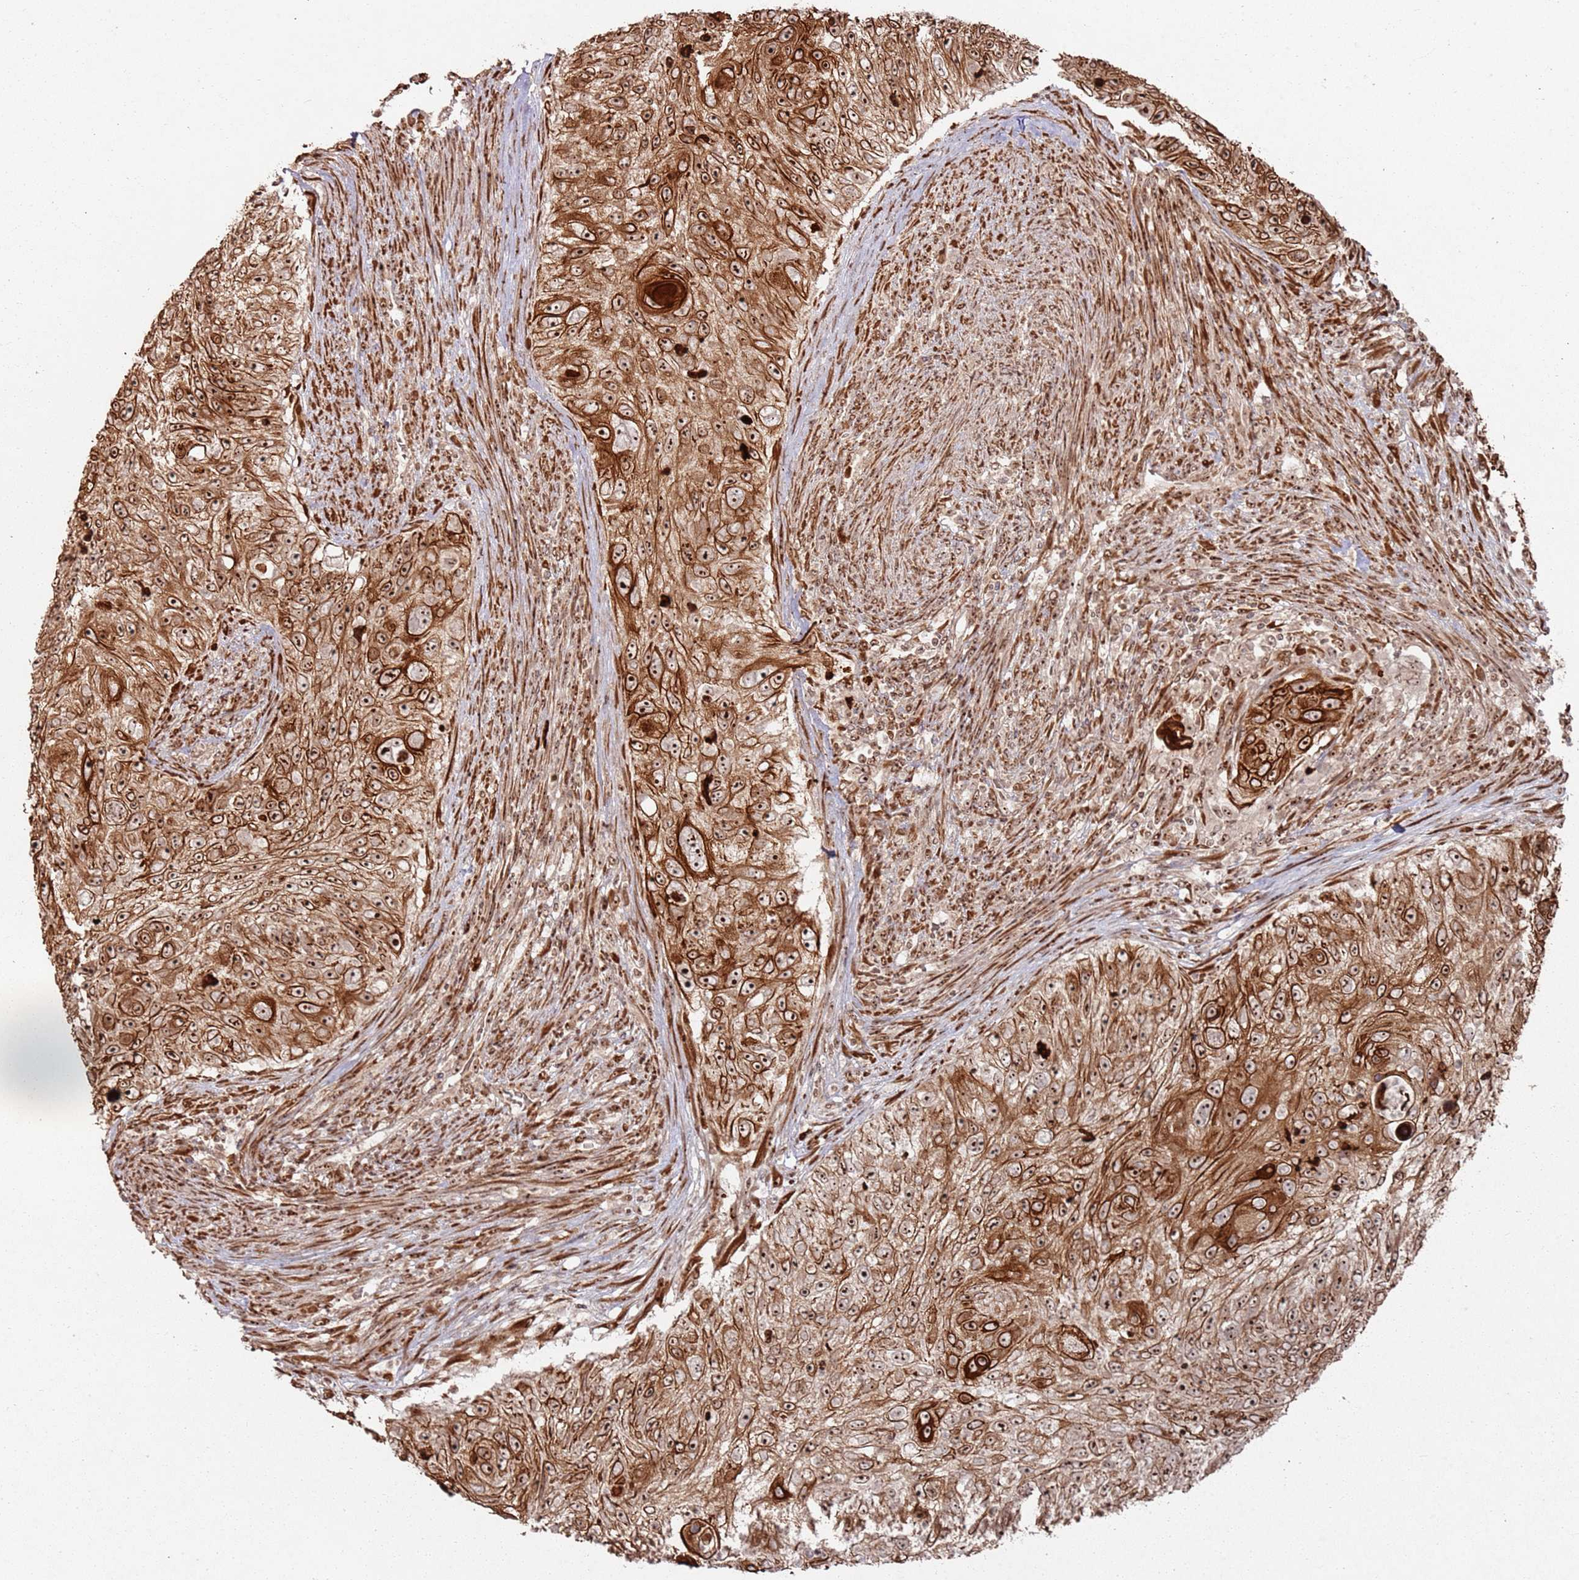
{"staining": {"intensity": "strong", "quantity": ">75%", "location": "cytoplasmic/membranous,nuclear"}, "tissue": "urothelial cancer", "cell_type": "Tumor cells", "image_type": "cancer", "snomed": [{"axis": "morphology", "description": "Urothelial carcinoma, High grade"}, {"axis": "topography", "description": "Urinary bladder"}], "caption": "A histopathology image of high-grade urothelial carcinoma stained for a protein reveals strong cytoplasmic/membranous and nuclear brown staining in tumor cells. (IHC, brightfield microscopy, high magnification).", "gene": "UTP11", "patient": {"sex": "female", "age": 60}}